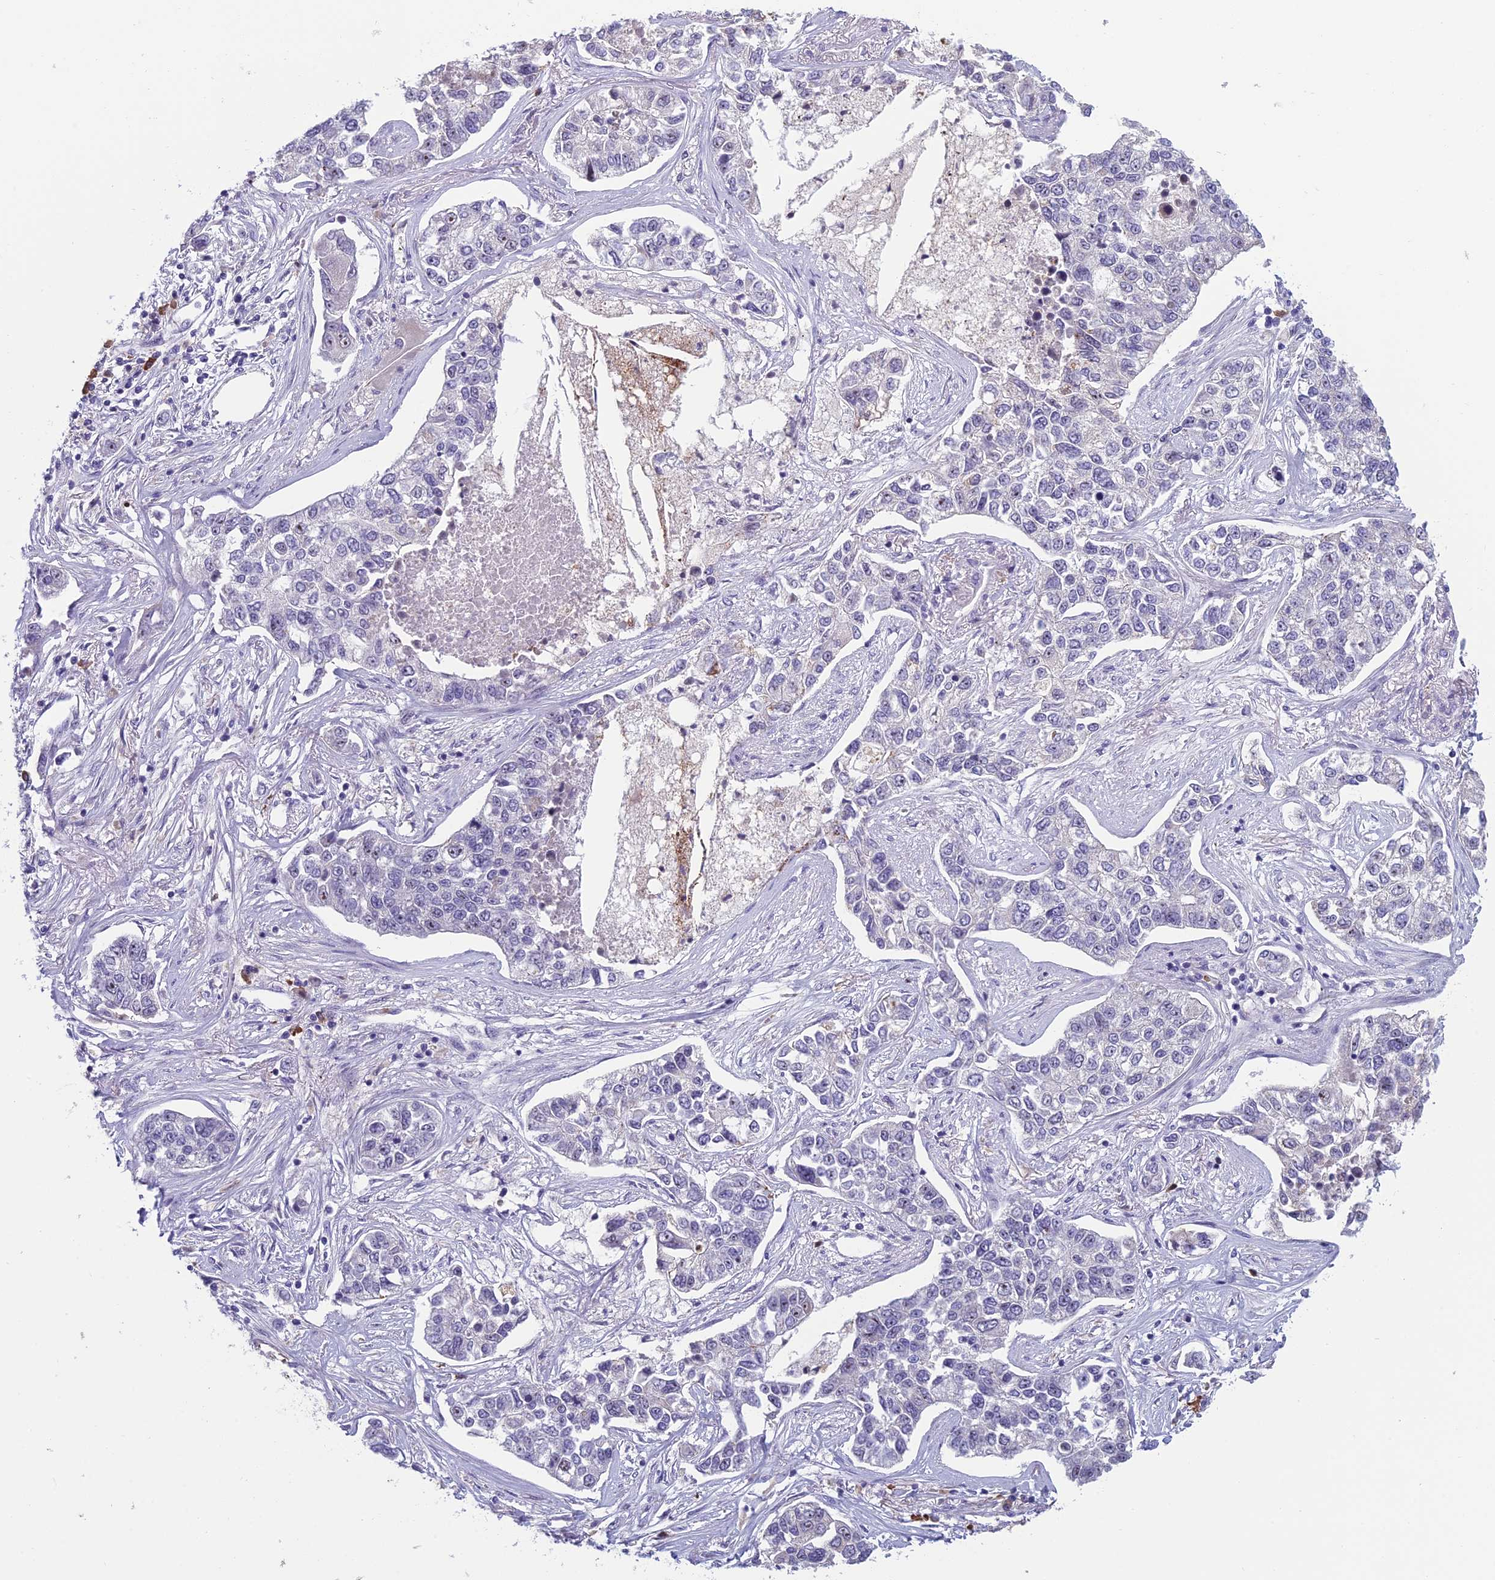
{"staining": {"intensity": "negative", "quantity": "none", "location": "none"}, "tissue": "lung cancer", "cell_type": "Tumor cells", "image_type": "cancer", "snomed": [{"axis": "morphology", "description": "Adenocarcinoma, NOS"}, {"axis": "topography", "description": "Lung"}], "caption": "This is a photomicrograph of immunohistochemistry staining of lung adenocarcinoma, which shows no staining in tumor cells.", "gene": "NOC2L", "patient": {"sex": "male", "age": 49}}